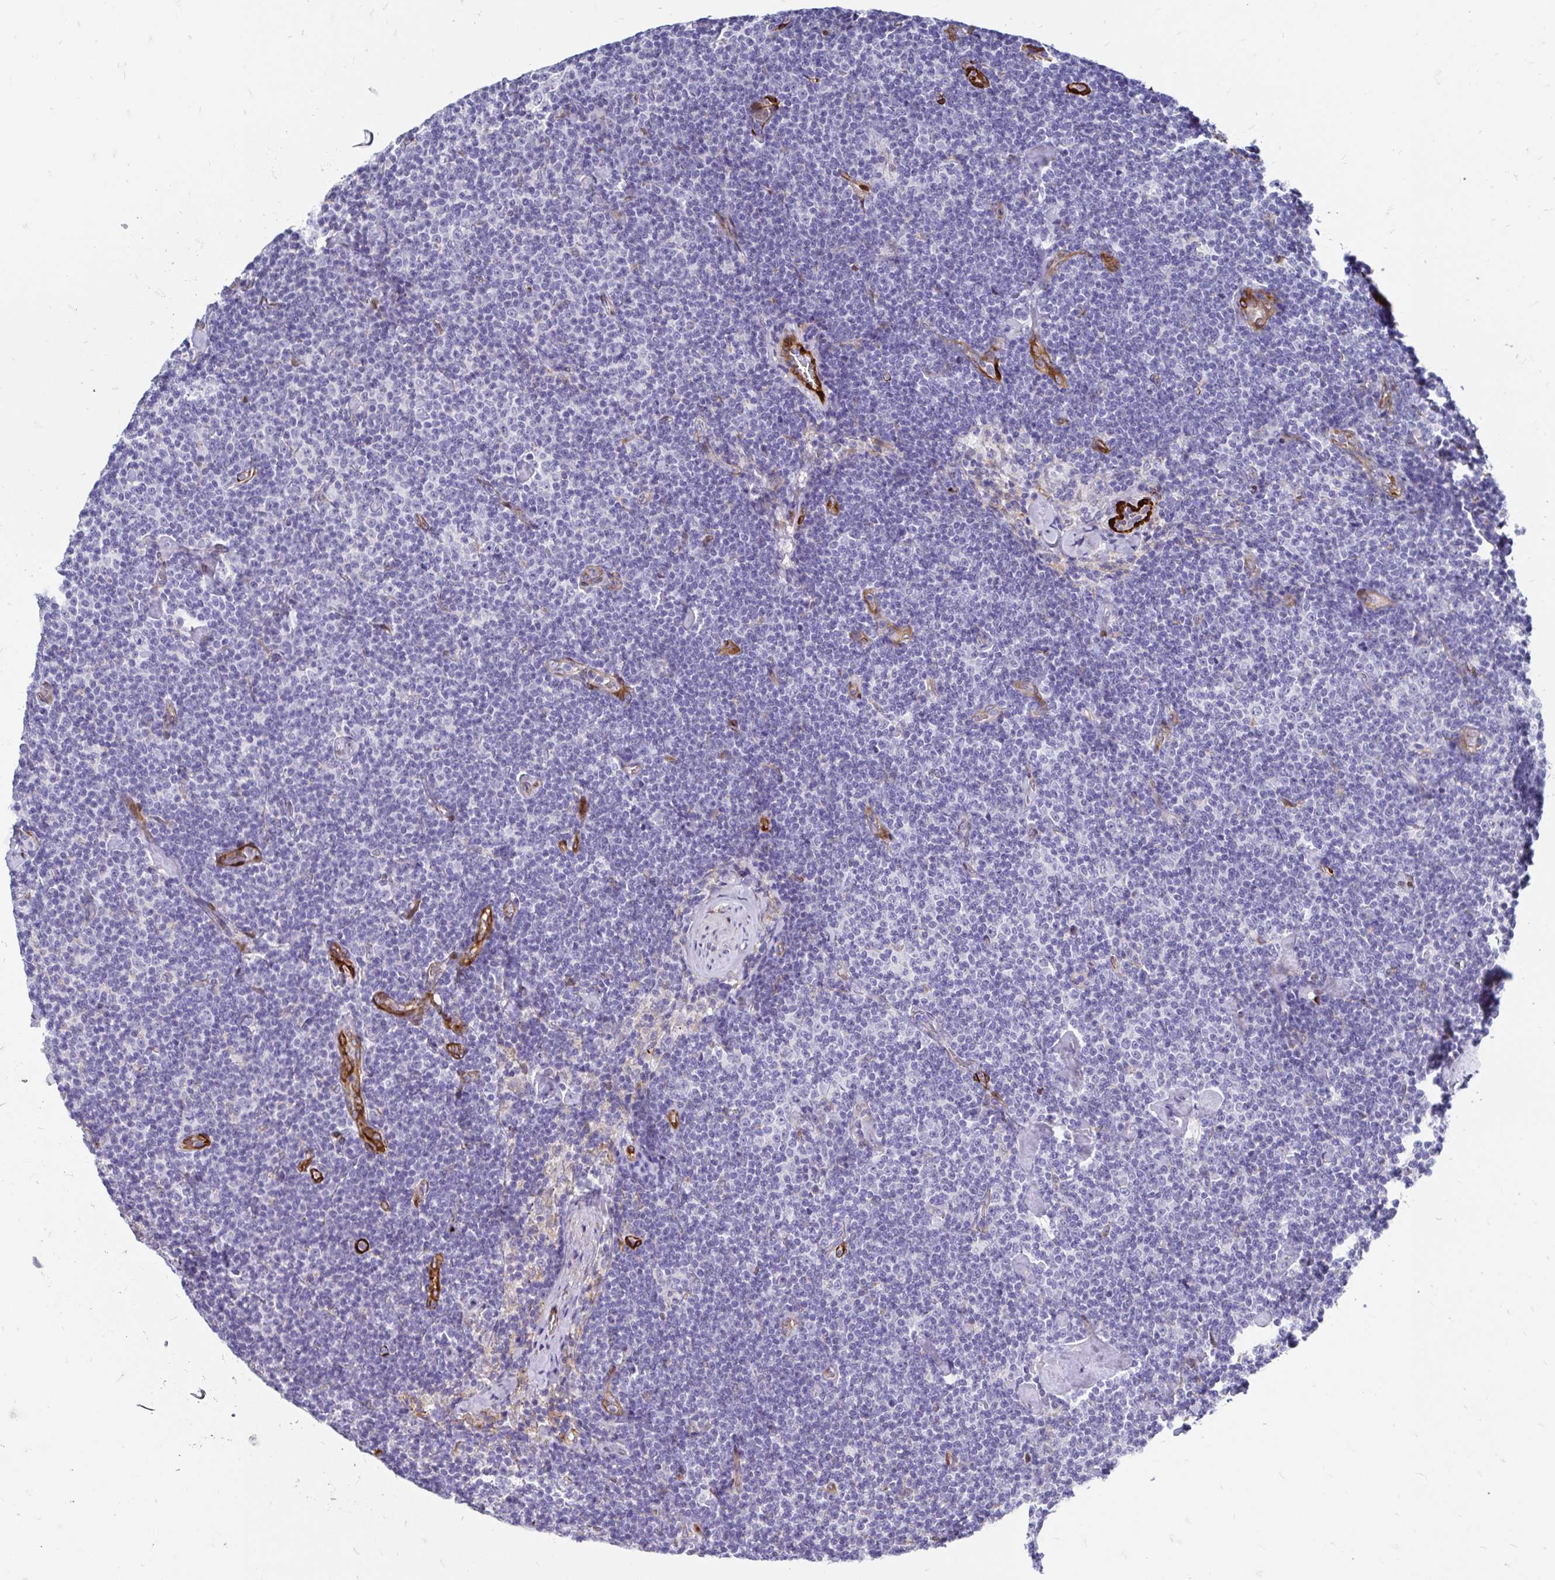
{"staining": {"intensity": "negative", "quantity": "none", "location": "none"}, "tissue": "lymphoma", "cell_type": "Tumor cells", "image_type": "cancer", "snomed": [{"axis": "morphology", "description": "Malignant lymphoma, non-Hodgkin's type, Low grade"}, {"axis": "topography", "description": "Lymph node"}], "caption": "Immunohistochemistry histopathology image of neoplastic tissue: lymphoma stained with DAB (3,3'-diaminobenzidine) displays no significant protein staining in tumor cells. Brightfield microscopy of IHC stained with DAB (3,3'-diaminobenzidine) (brown) and hematoxylin (blue), captured at high magnification.", "gene": "CDKL1", "patient": {"sex": "male", "age": 81}}